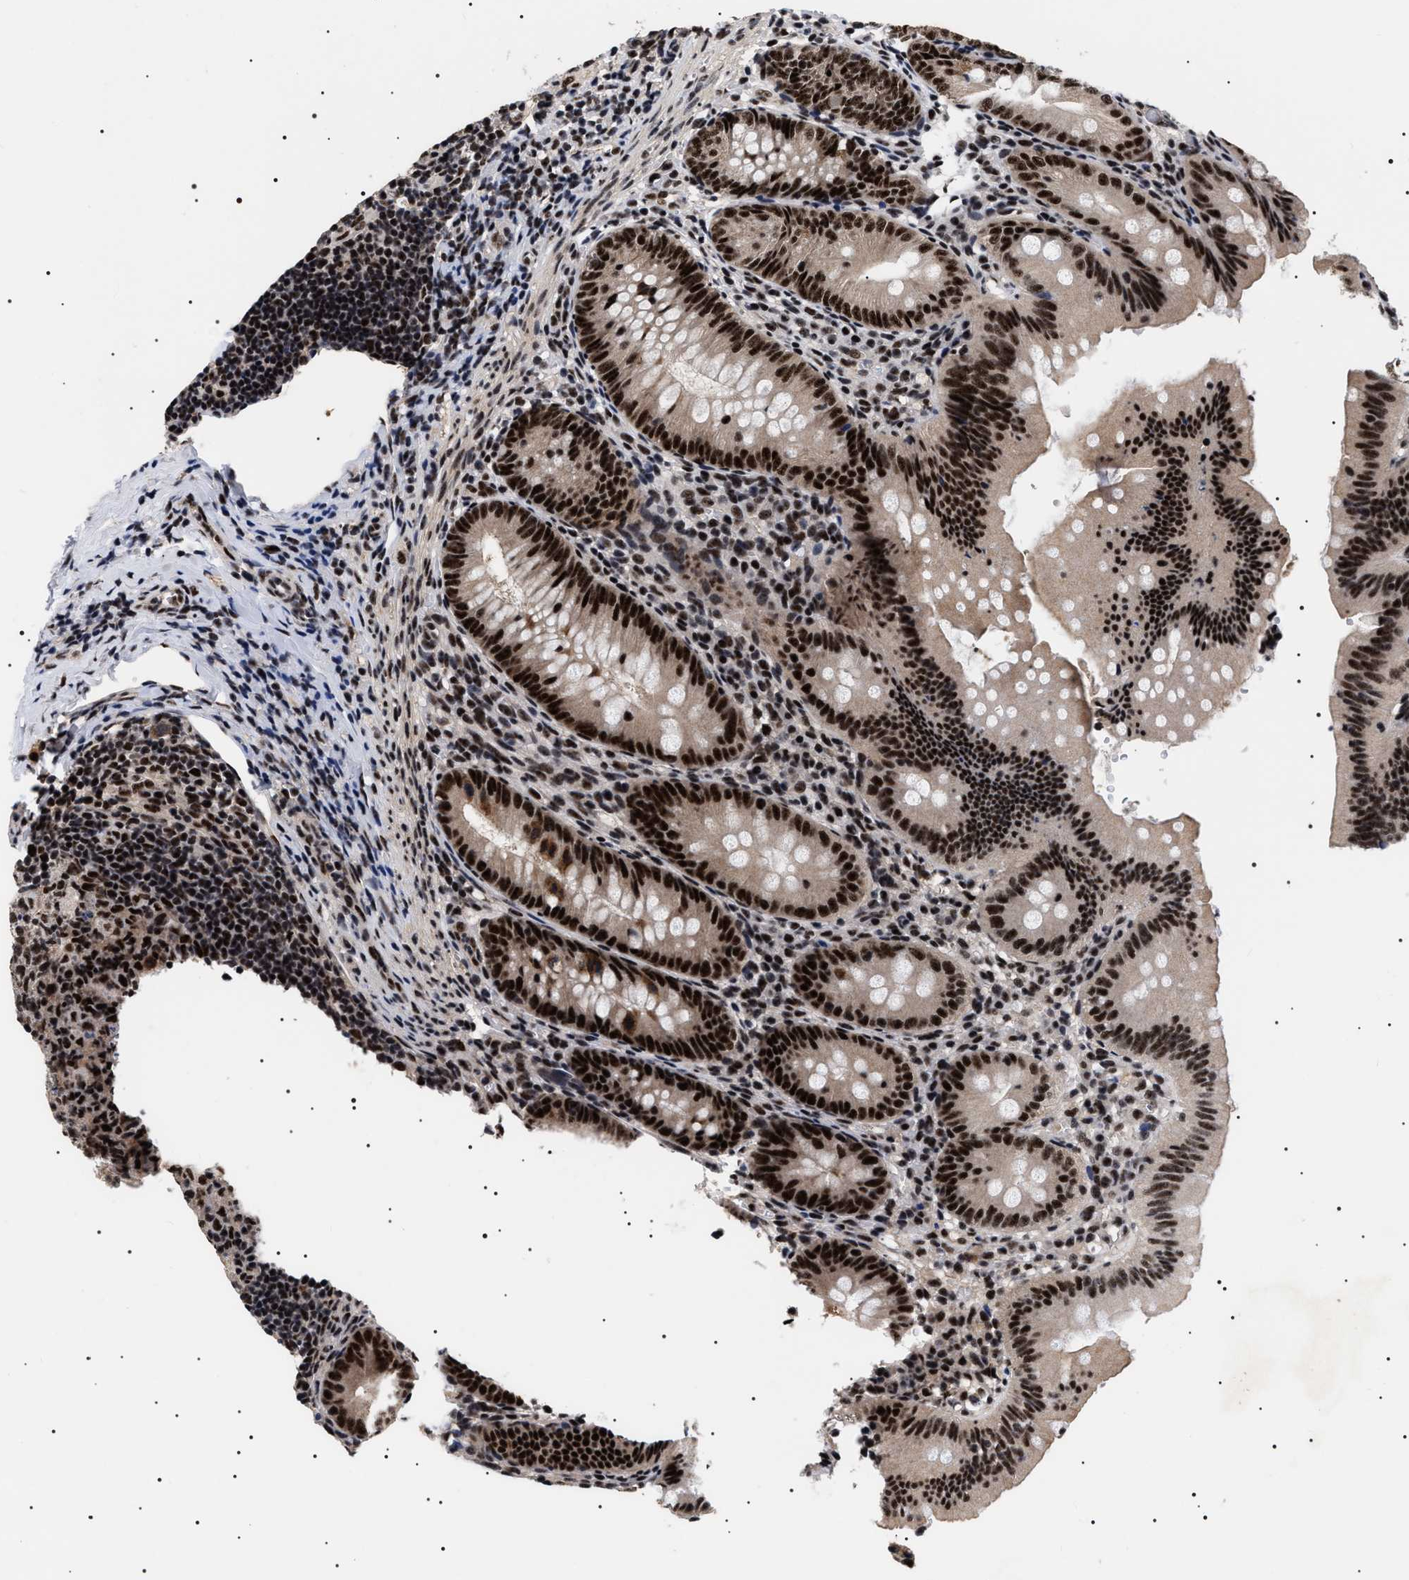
{"staining": {"intensity": "strong", "quantity": ">75%", "location": "nuclear"}, "tissue": "appendix", "cell_type": "Glandular cells", "image_type": "normal", "snomed": [{"axis": "morphology", "description": "Normal tissue, NOS"}, {"axis": "topography", "description": "Appendix"}], "caption": "Protein expression analysis of normal appendix displays strong nuclear staining in approximately >75% of glandular cells.", "gene": "CAAP1", "patient": {"sex": "male", "age": 1}}